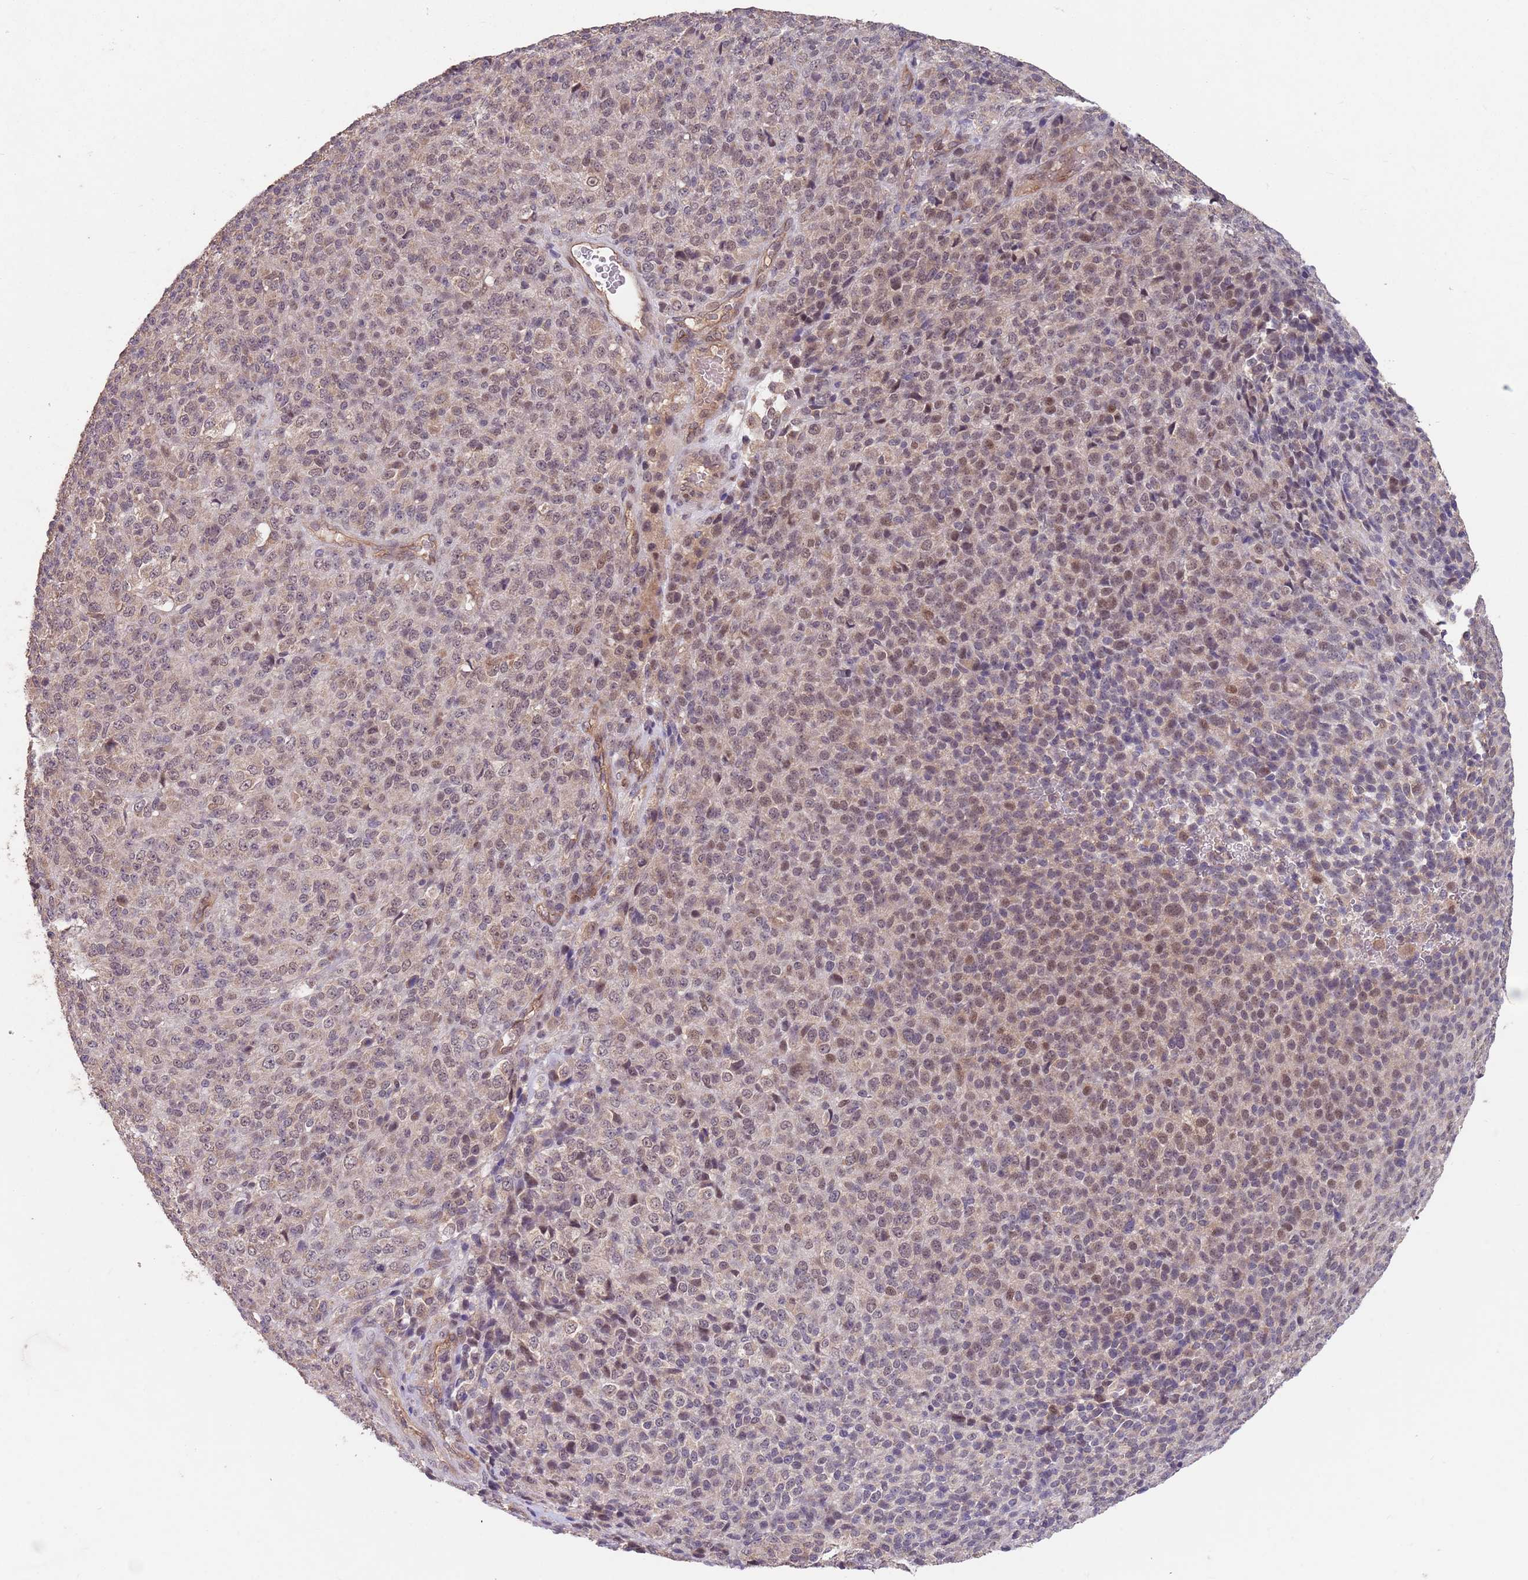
{"staining": {"intensity": "weak", "quantity": ">75%", "location": "cytoplasmic/membranous,nuclear"}, "tissue": "melanoma", "cell_type": "Tumor cells", "image_type": "cancer", "snomed": [{"axis": "morphology", "description": "Malignant melanoma, Metastatic site"}, {"axis": "topography", "description": "Brain"}], "caption": "Immunohistochemical staining of human malignant melanoma (metastatic site) exhibits low levels of weak cytoplasmic/membranous and nuclear protein staining in about >75% of tumor cells. The protein is stained brown, and the nuclei are stained in blue (DAB (3,3'-diaminobenzidine) IHC with brightfield microscopy, high magnification).", "gene": "MEI1", "patient": {"sex": "female", "age": 56}}